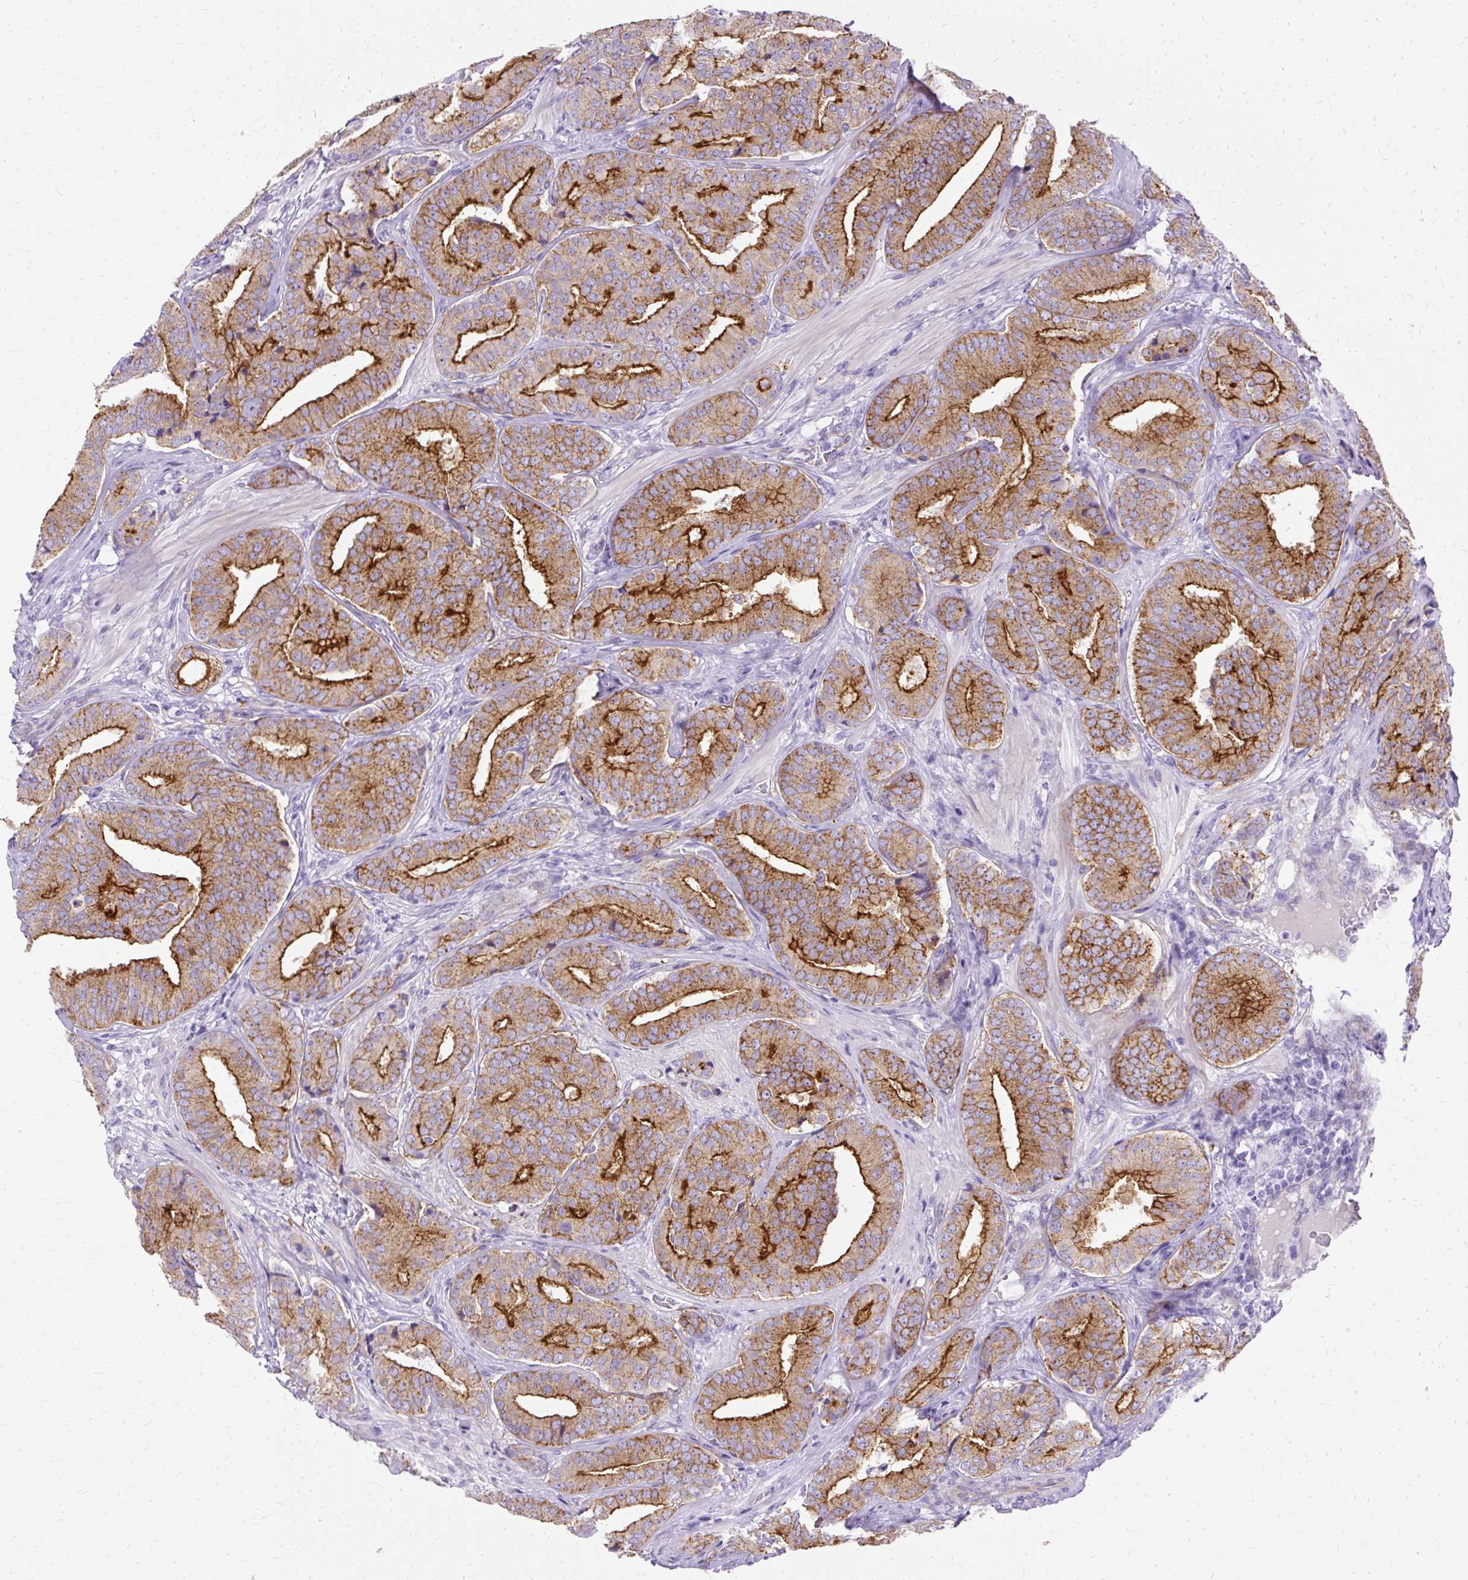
{"staining": {"intensity": "moderate", "quantity": ">75%", "location": "cytoplasmic/membranous"}, "tissue": "prostate cancer", "cell_type": "Tumor cells", "image_type": "cancer", "snomed": [{"axis": "morphology", "description": "Adenocarcinoma, High grade"}, {"axis": "topography", "description": "Prostate"}], "caption": "Immunohistochemistry of high-grade adenocarcinoma (prostate) demonstrates medium levels of moderate cytoplasmic/membranous expression in approximately >75% of tumor cells. The staining was performed using DAB (3,3'-diaminobenzidine), with brown indicating positive protein expression. Nuclei are stained blue with hematoxylin.", "gene": "MYO6", "patient": {"sex": "male", "age": 63}}